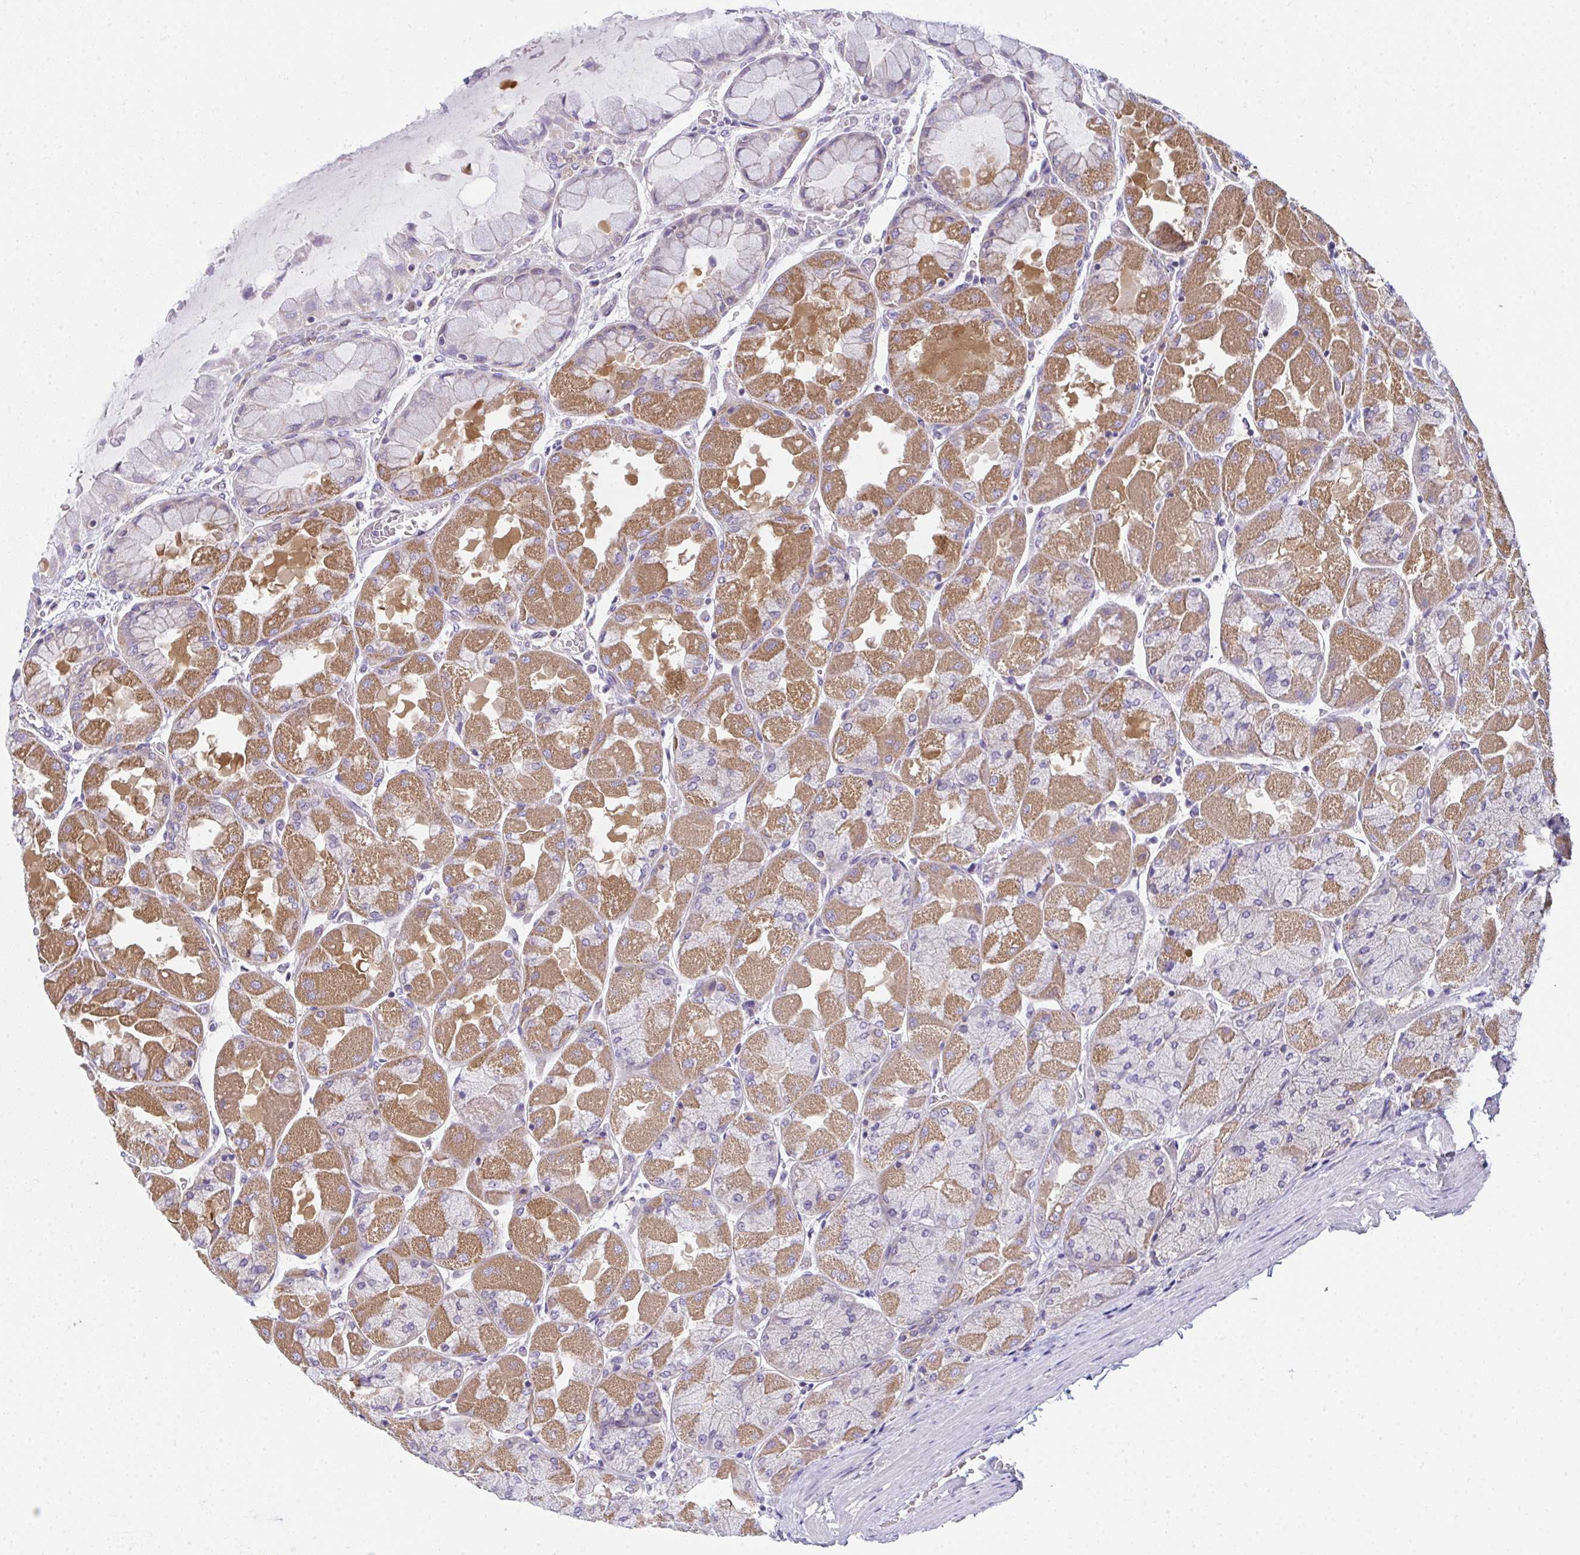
{"staining": {"intensity": "moderate", "quantity": ">75%", "location": "cytoplasmic/membranous"}, "tissue": "stomach", "cell_type": "Glandular cells", "image_type": "normal", "snomed": [{"axis": "morphology", "description": "Normal tissue, NOS"}, {"axis": "topography", "description": "Stomach"}], "caption": "Moderate cytoplasmic/membranous protein positivity is seen in about >75% of glandular cells in stomach.", "gene": "SLC30A6", "patient": {"sex": "female", "age": 61}}